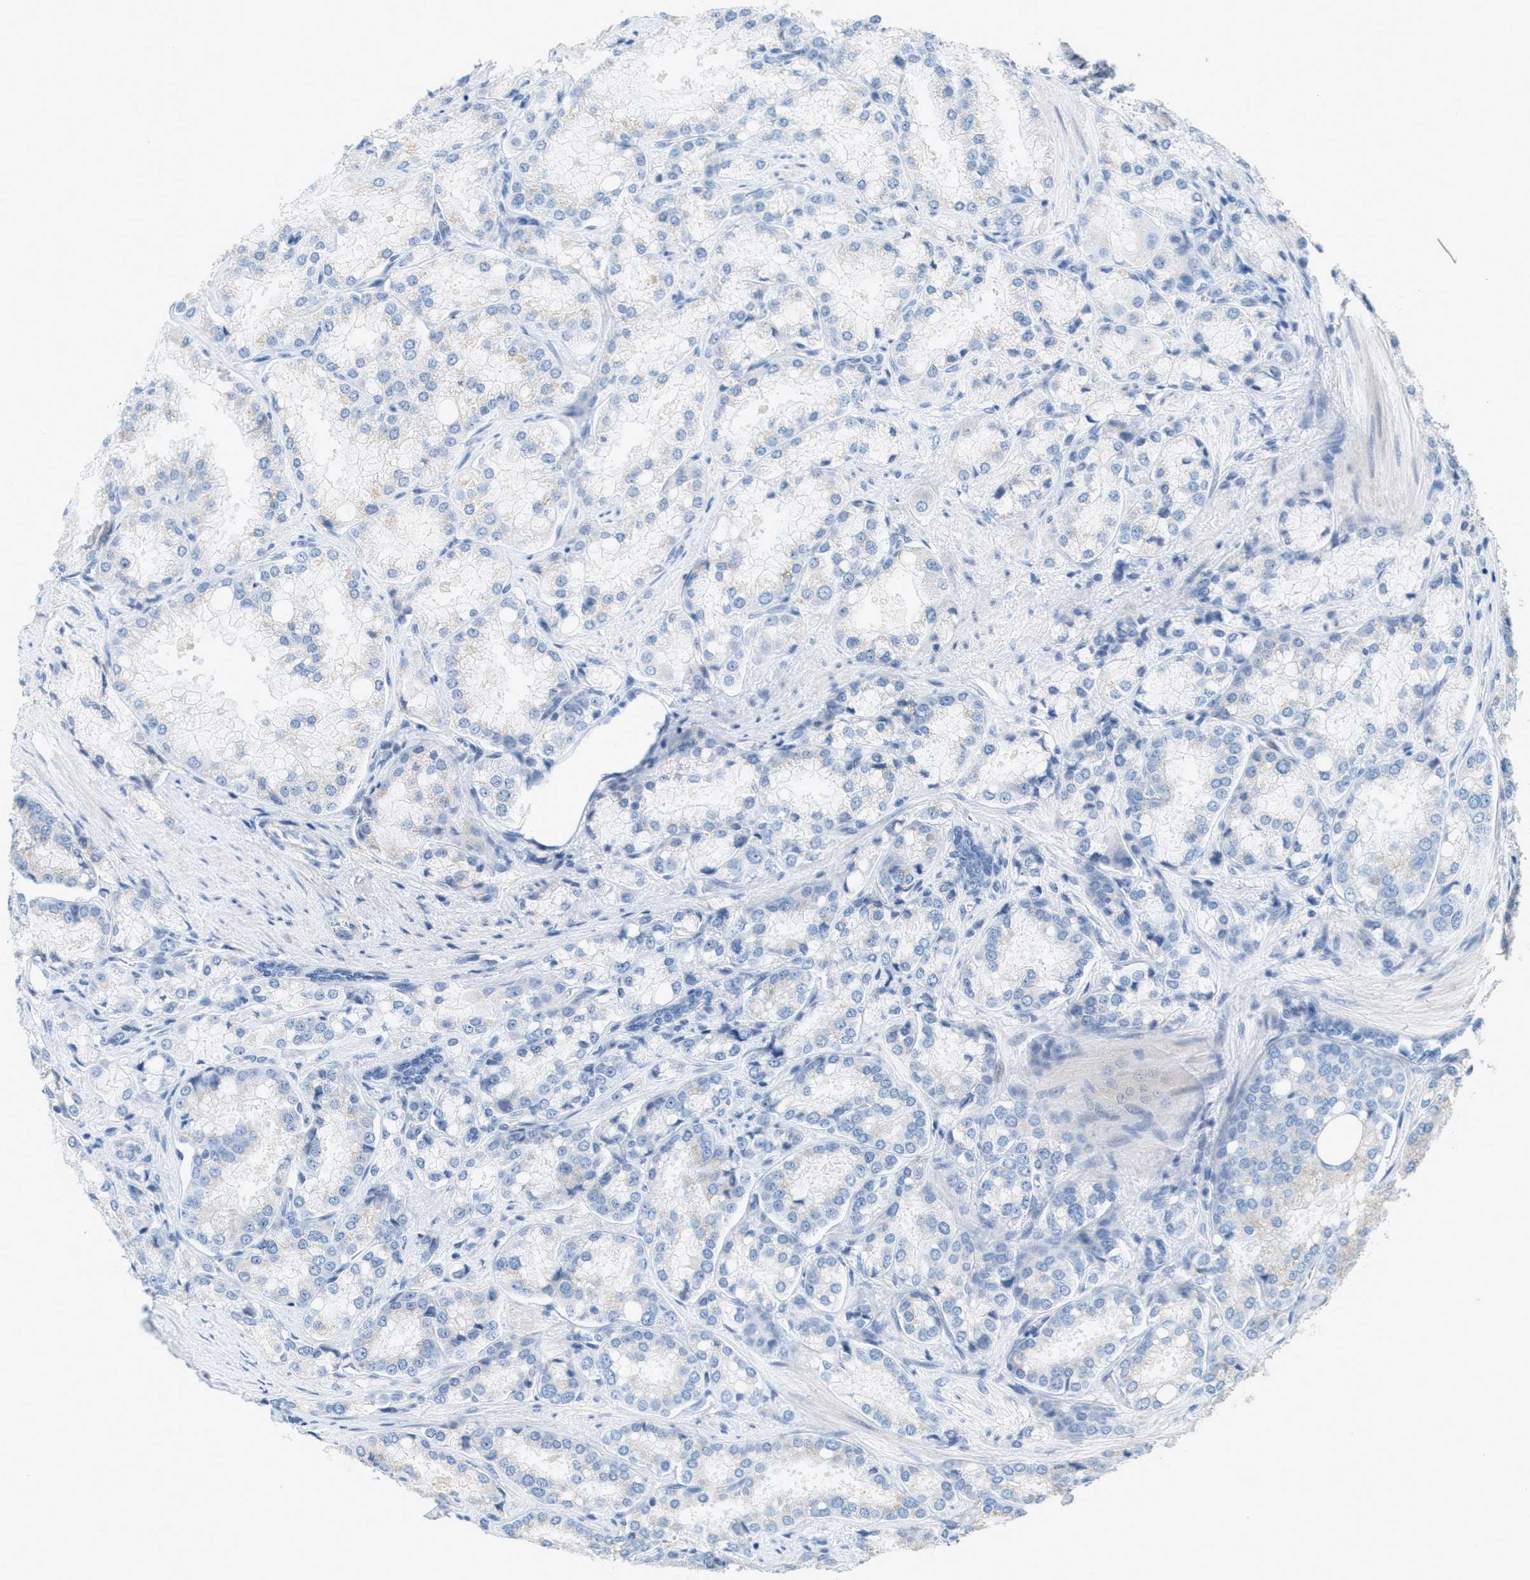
{"staining": {"intensity": "negative", "quantity": "none", "location": "none"}, "tissue": "prostate cancer", "cell_type": "Tumor cells", "image_type": "cancer", "snomed": [{"axis": "morphology", "description": "Adenocarcinoma, High grade"}, {"axis": "topography", "description": "Prostate"}], "caption": "An image of human prostate cancer (high-grade adenocarcinoma) is negative for staining in tumor cells.", "gene": "ZFPL1", "patient": {"sex": "male", "age": 50}}